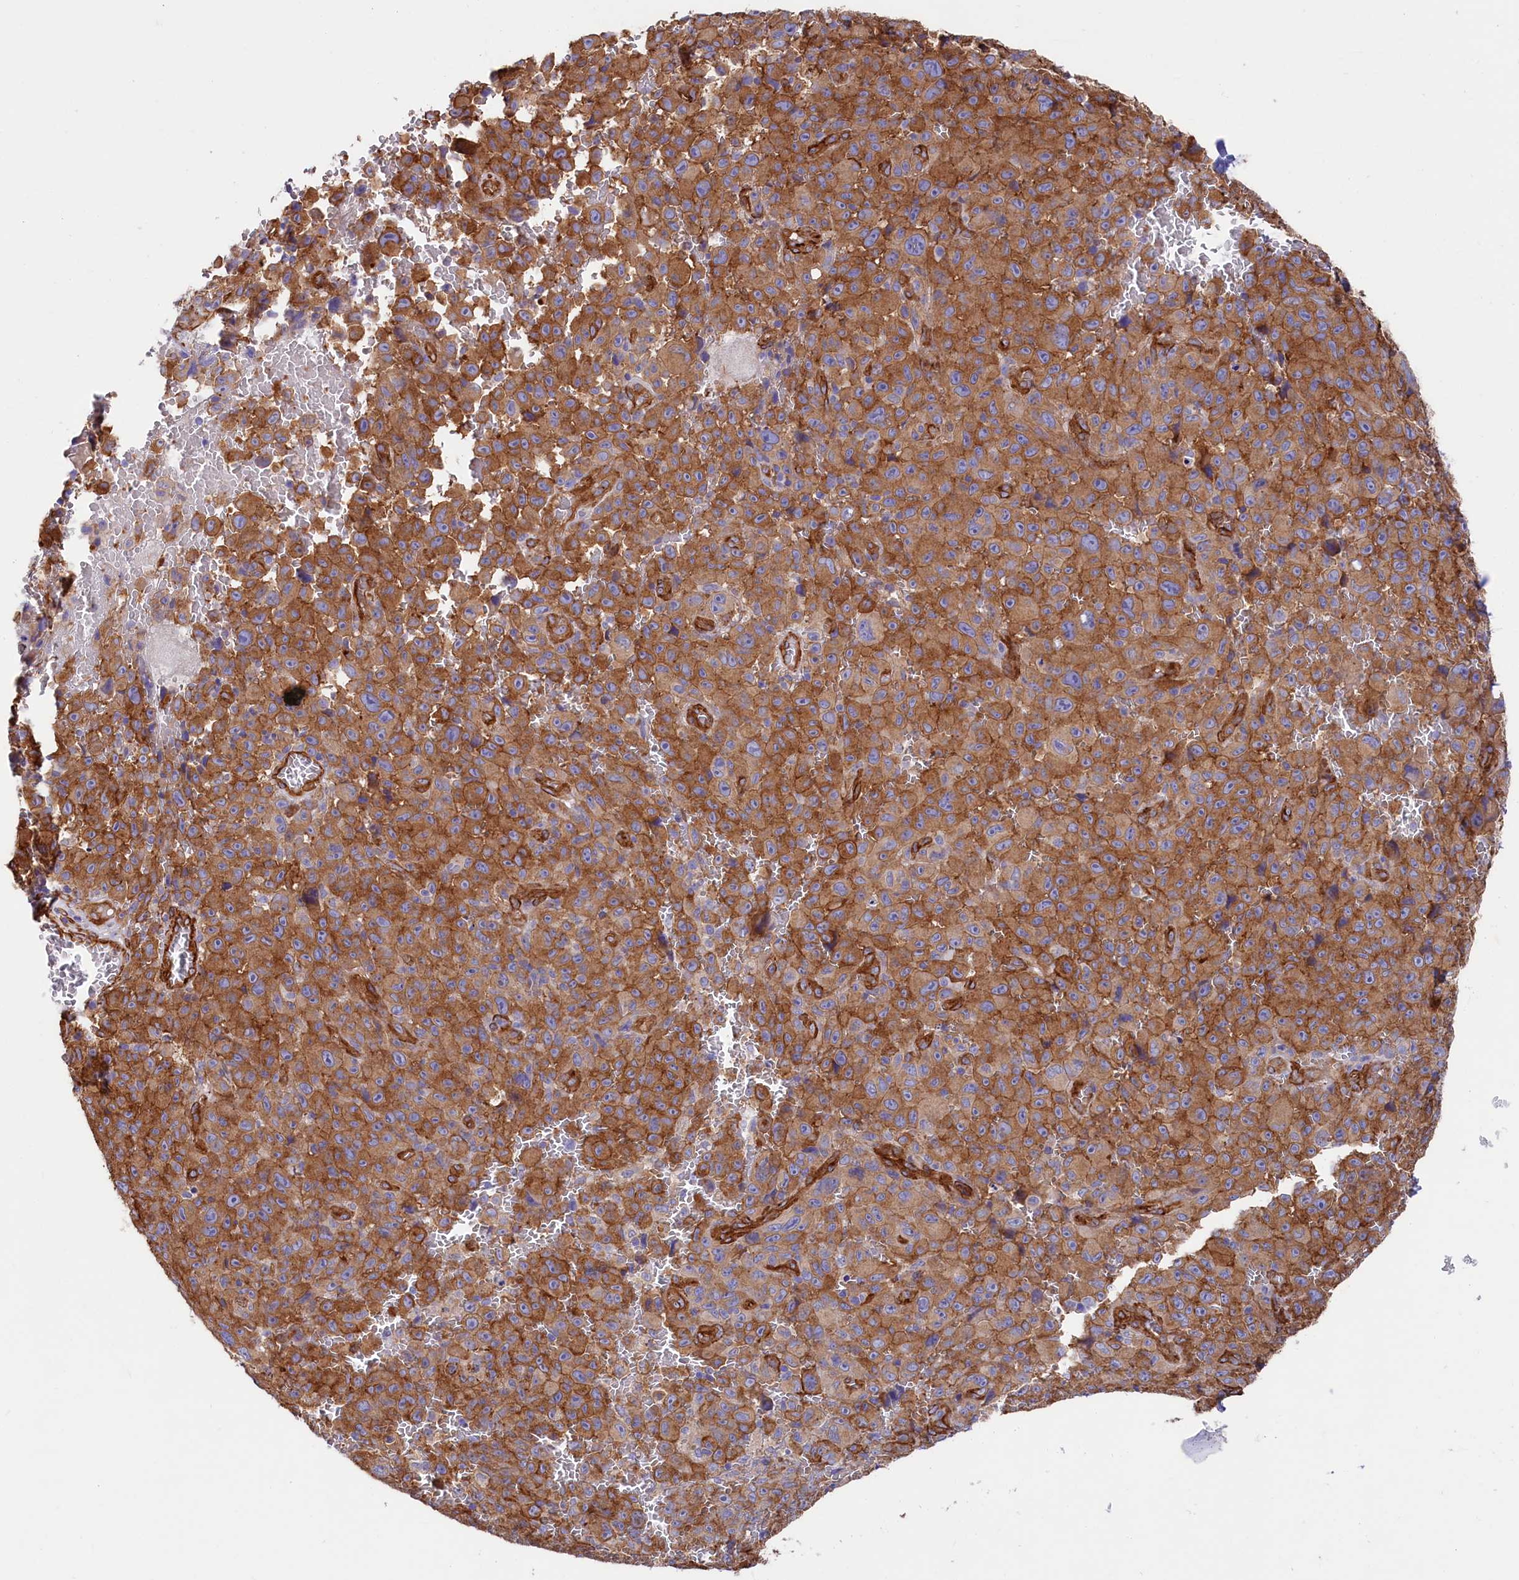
{"staining": {"intensity": "moderate", "quantity": ">75%", "location": "cytoplasmic/membranous"}, "tissue": "melanoma", "cell_type": "Tumor cells", "image_type": "cancer", "snomed": [{"axis": "morphology", "description": "Malignant melanoma, NOS"}, {"axis": "topography", "description": "Skin"}], "caption": "A medium amount of moderate cytoplasmic/membranous expression is present in about >75% of tumor cells in melanoma tissue.", "gene": "TNKS1BP1", "patient": {"sex": "female", "age": 82}}